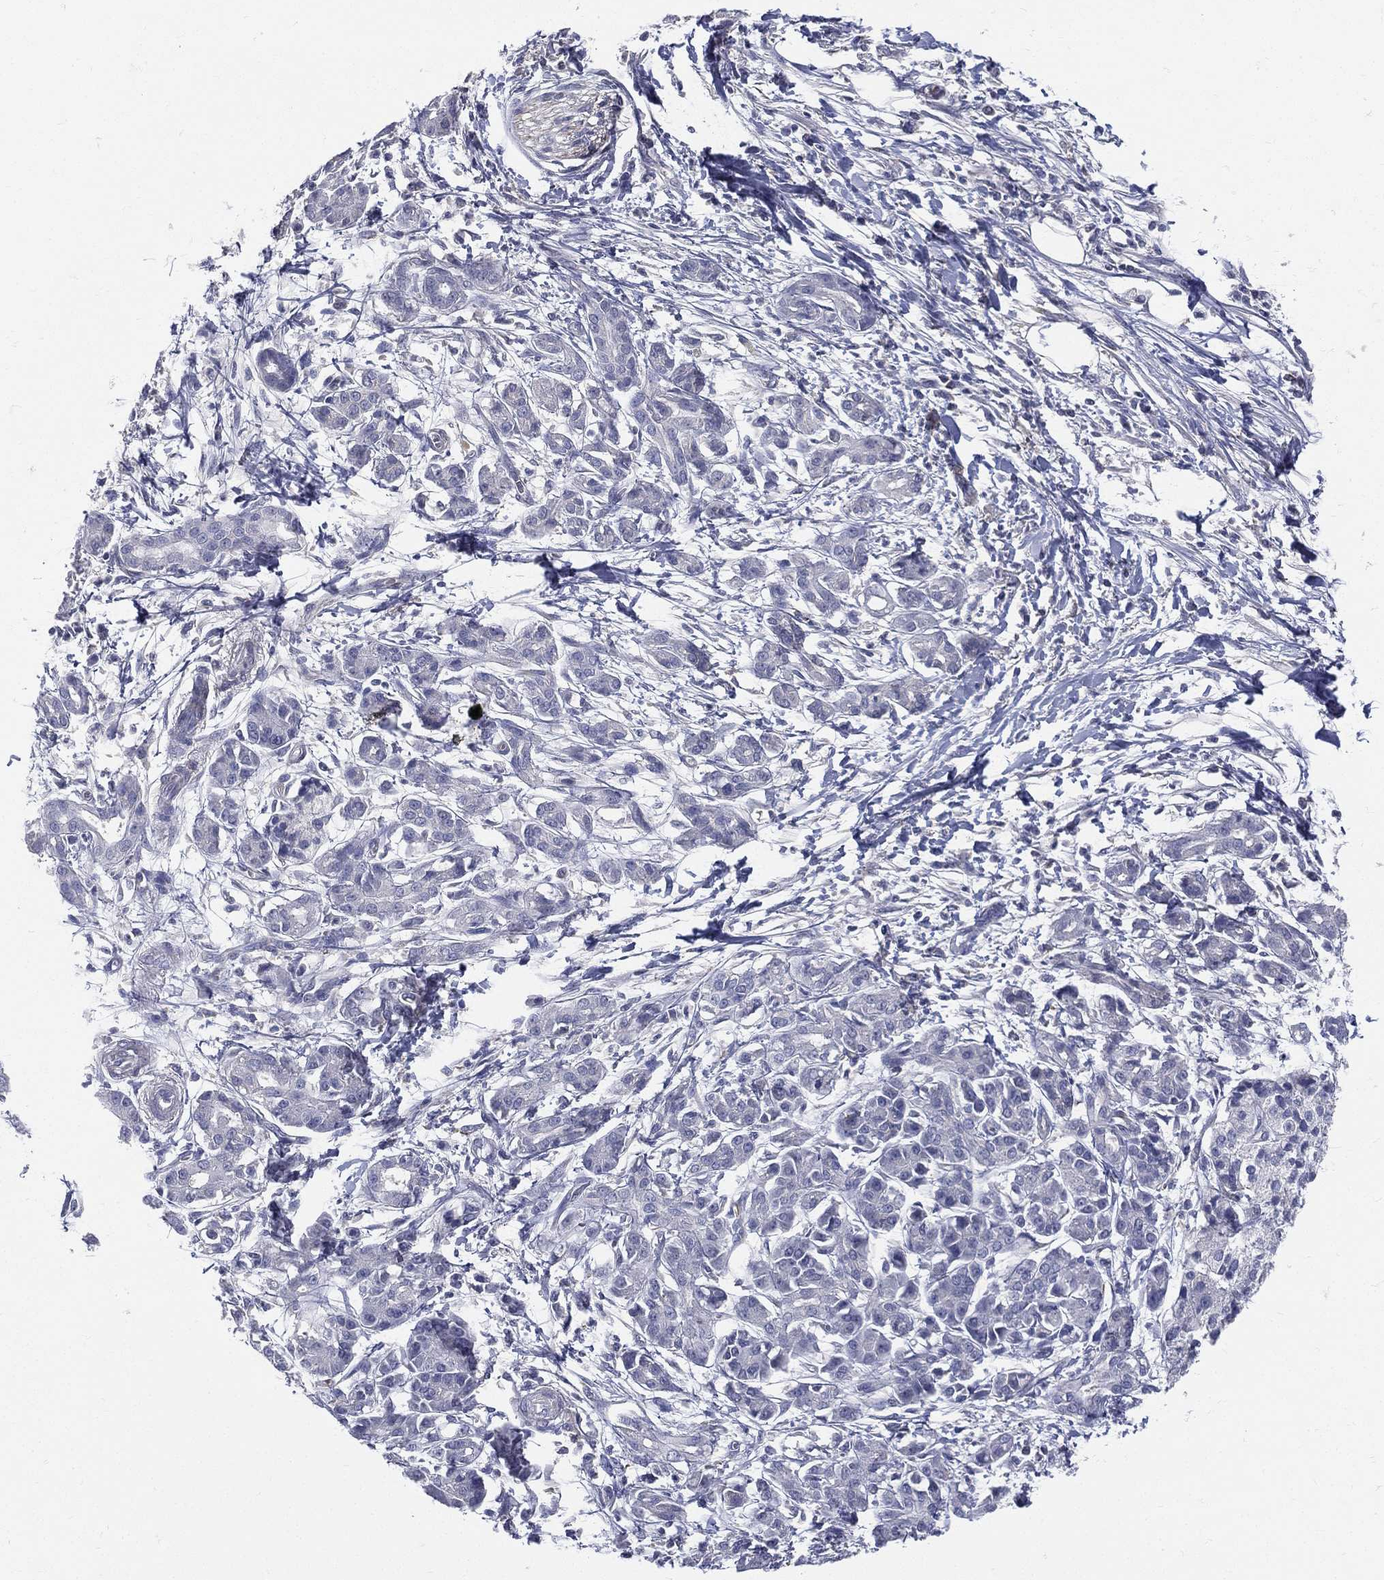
{"staining": {"intensity": "negative", "quantity": "none", "location": "none"}, "tissue": "pancreatic cancer", "cell_type": "Tumor cells", "image_type": "cancer", "snomed": [{"axis": "morphology", "description": "Adenocarcinoma, NOS"}, {"axis": "topography", "description": "Pancreas"}], "caption": "Protein analysis of pancreatic adenocarcinoma reveals no significant expression in tumor cells.", "gene": "ETNPPL", "patient": {"sex": "male", "age": 72}}